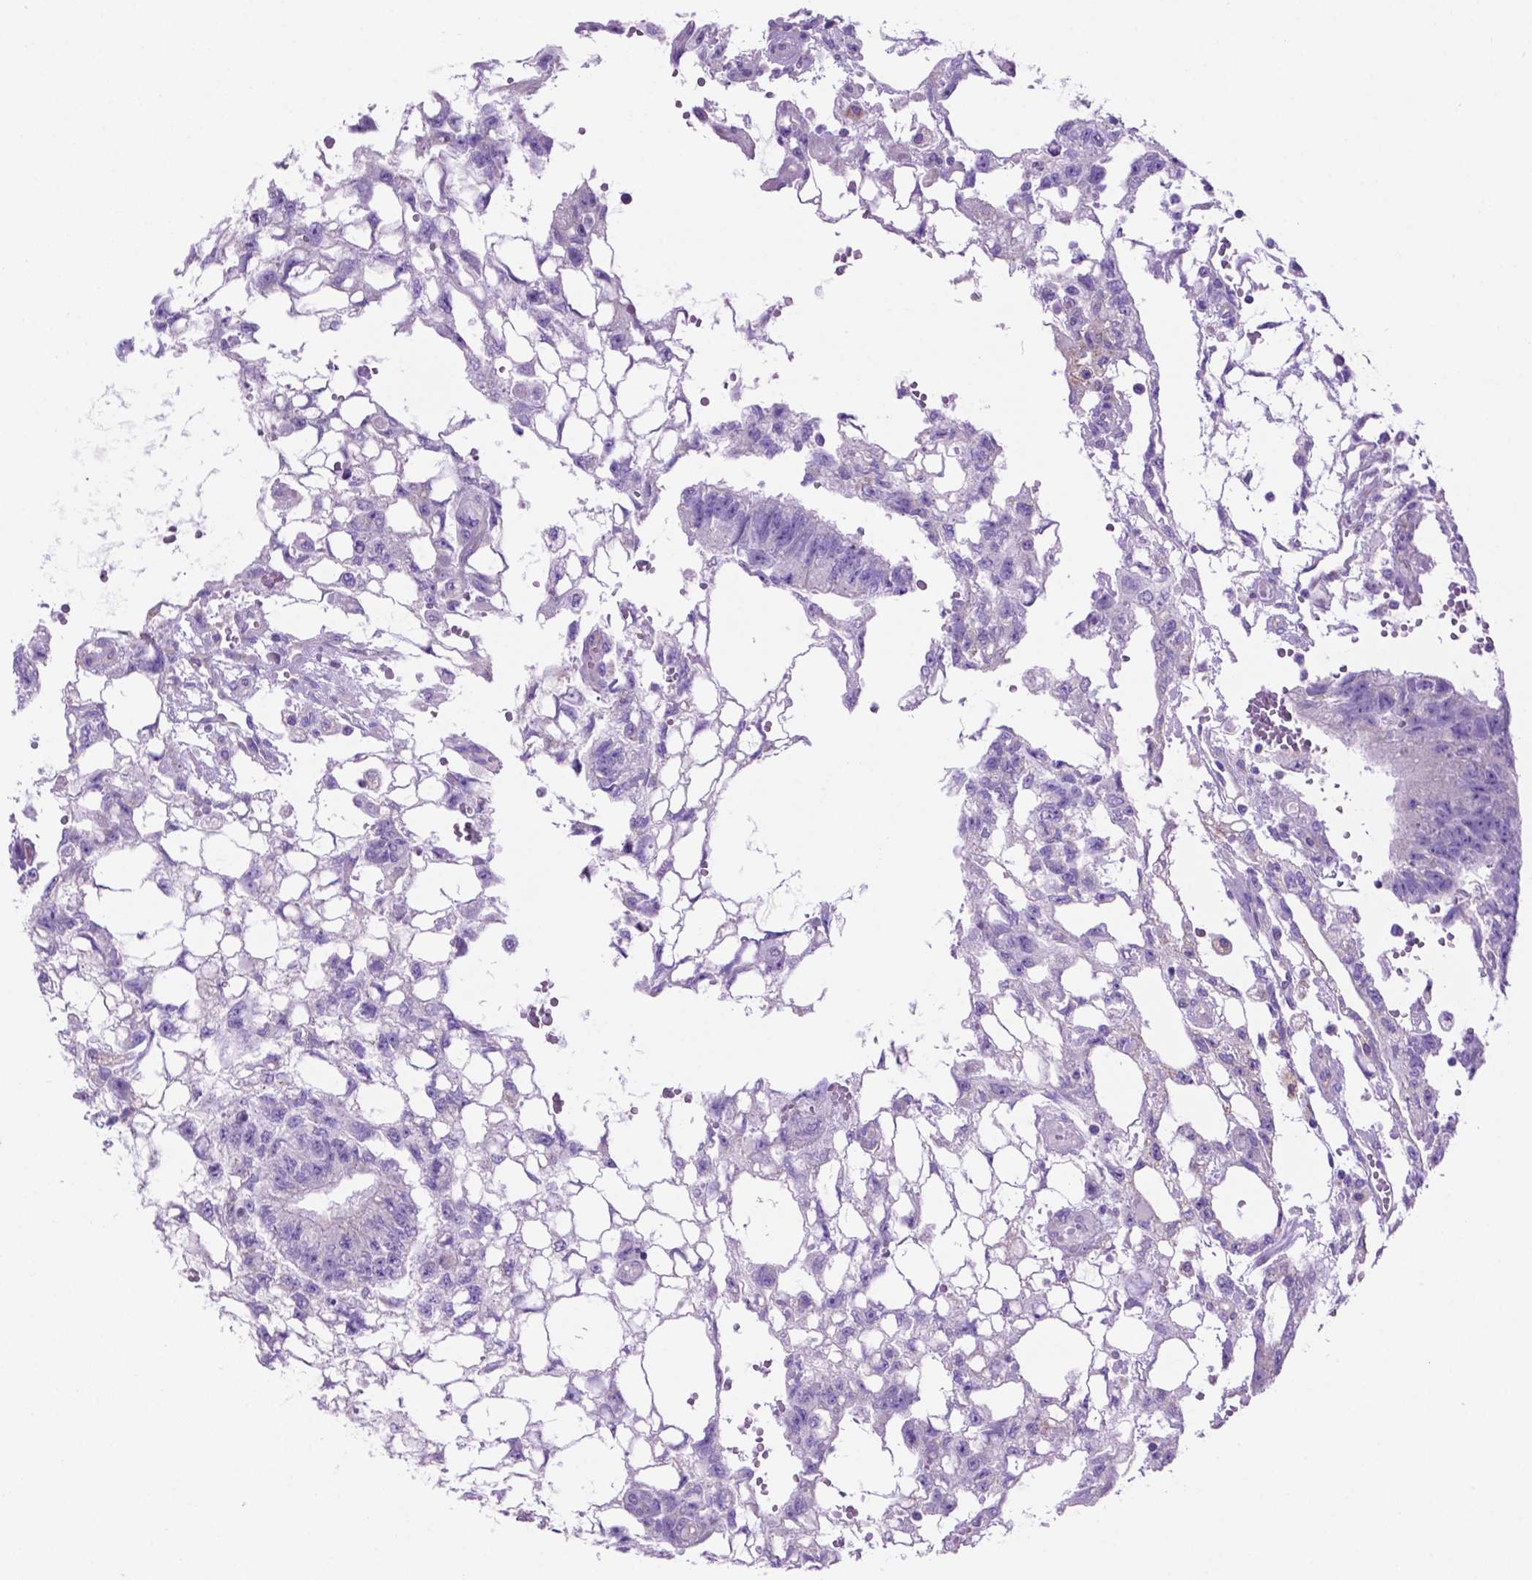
{"staining": {"intensity": "negative", "quantity": "none", "location": "none"}, "tissue": "testis cancer", "cell_type": "Tumor cells", "image_type": "cancer", "snomed": [{"axis": "morphology", "description": "Carcinoma, Embryonal, NOS"}, {"axis": "topography", "description": "Testis"}], "caption": "Protein analysis of testis embryonal carcinoma exhibits no significant staining in tumor cells.", "gene": "TMEM121B", "patient": {"sex": "male", "age": 32}}